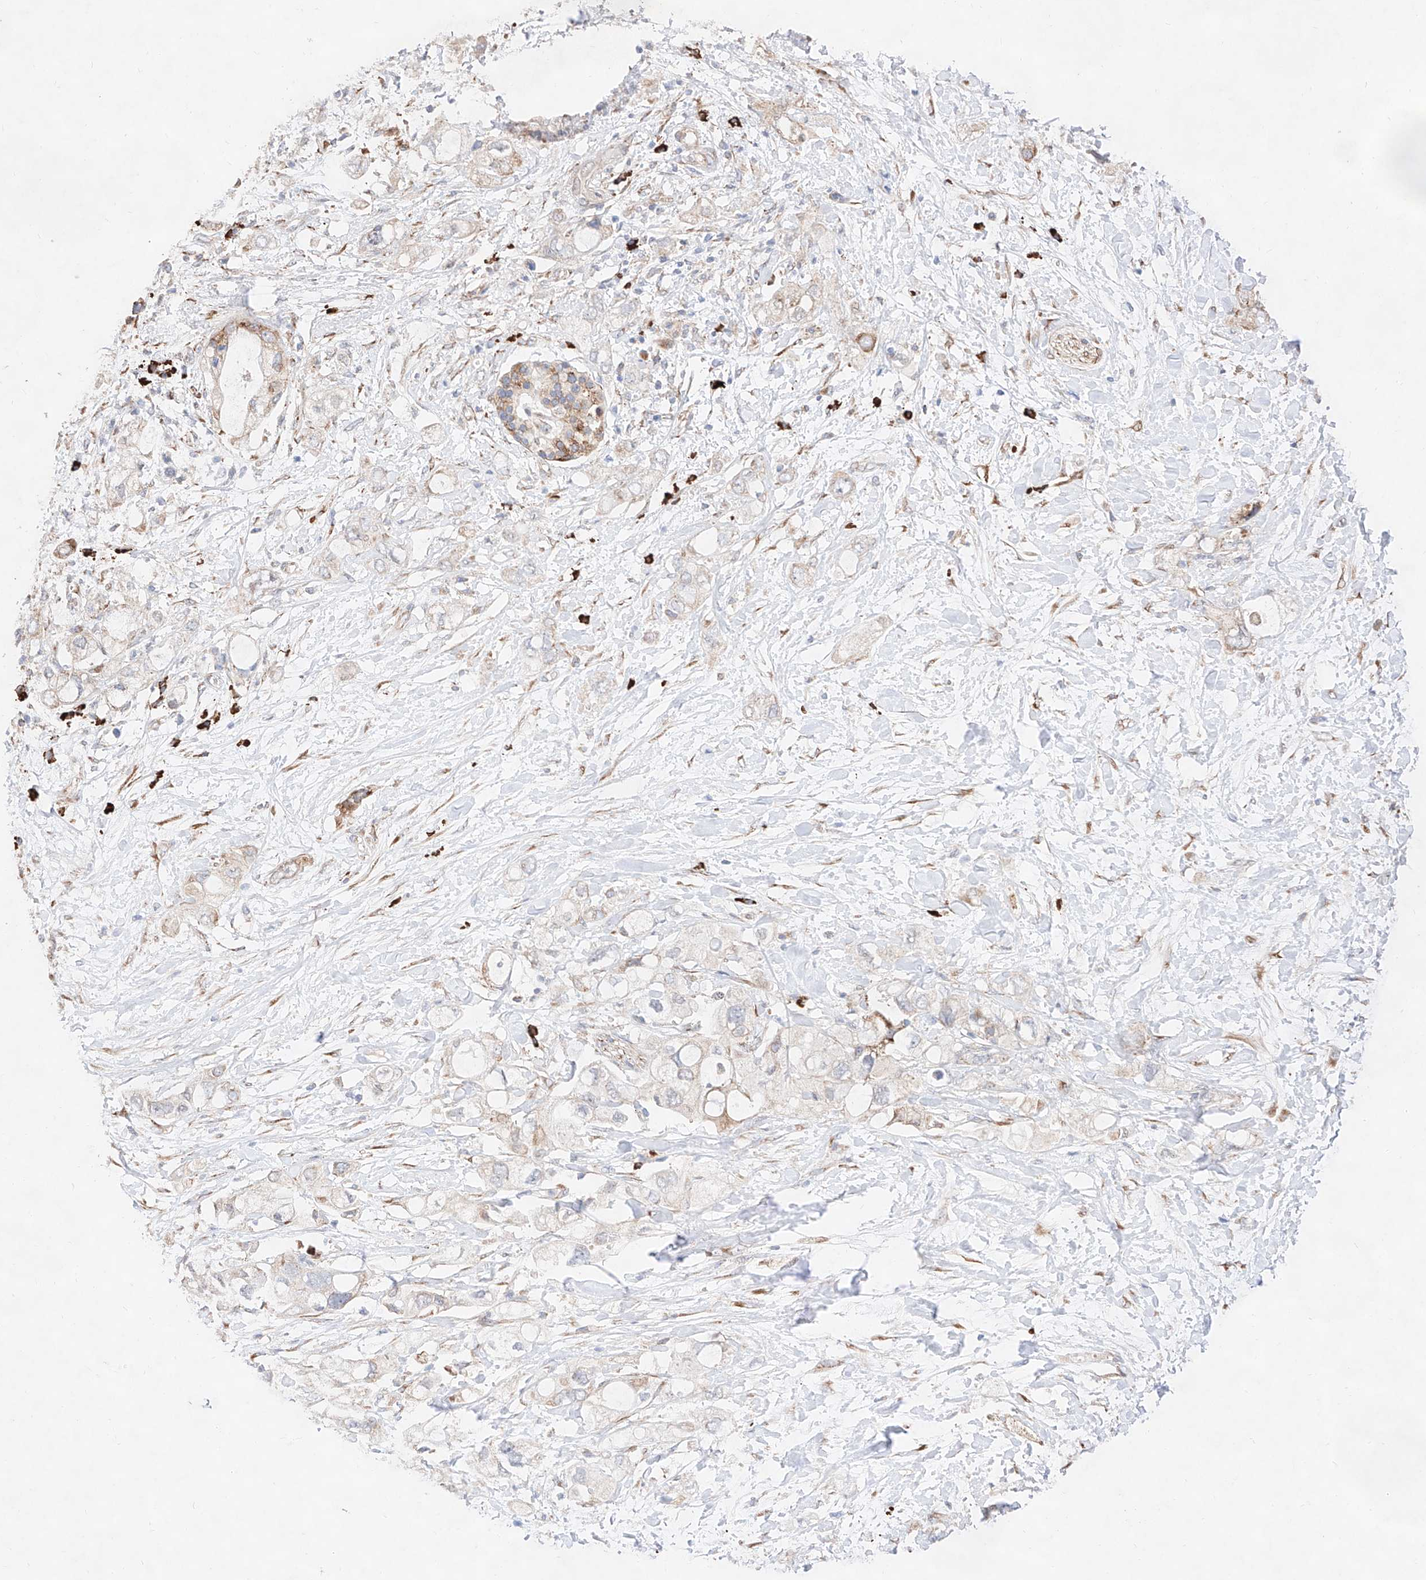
{"staining": {"intensity": "weak", "quantity": "25%-75%", "location": "cytoplasmic/membranous"}, "tissue": "pancreatic cancer", "cell_type": "Tumor cells", "image_type": "cancer", "snomed": [{"axis": "morphology", "description": "Adenocarcinoma, NOS"}, {"axis": "topography", "description": "Pancreas"}], "caption": "There is low levels of weak cytoplasmic/membranous expression in tumor cells of pancreatic cancer (adenocarcinoma), as demonstrated by immunohistochemical staining (brown color).", "gene": "ATP9B", "patient": {"sex": "female", "age": 56}}